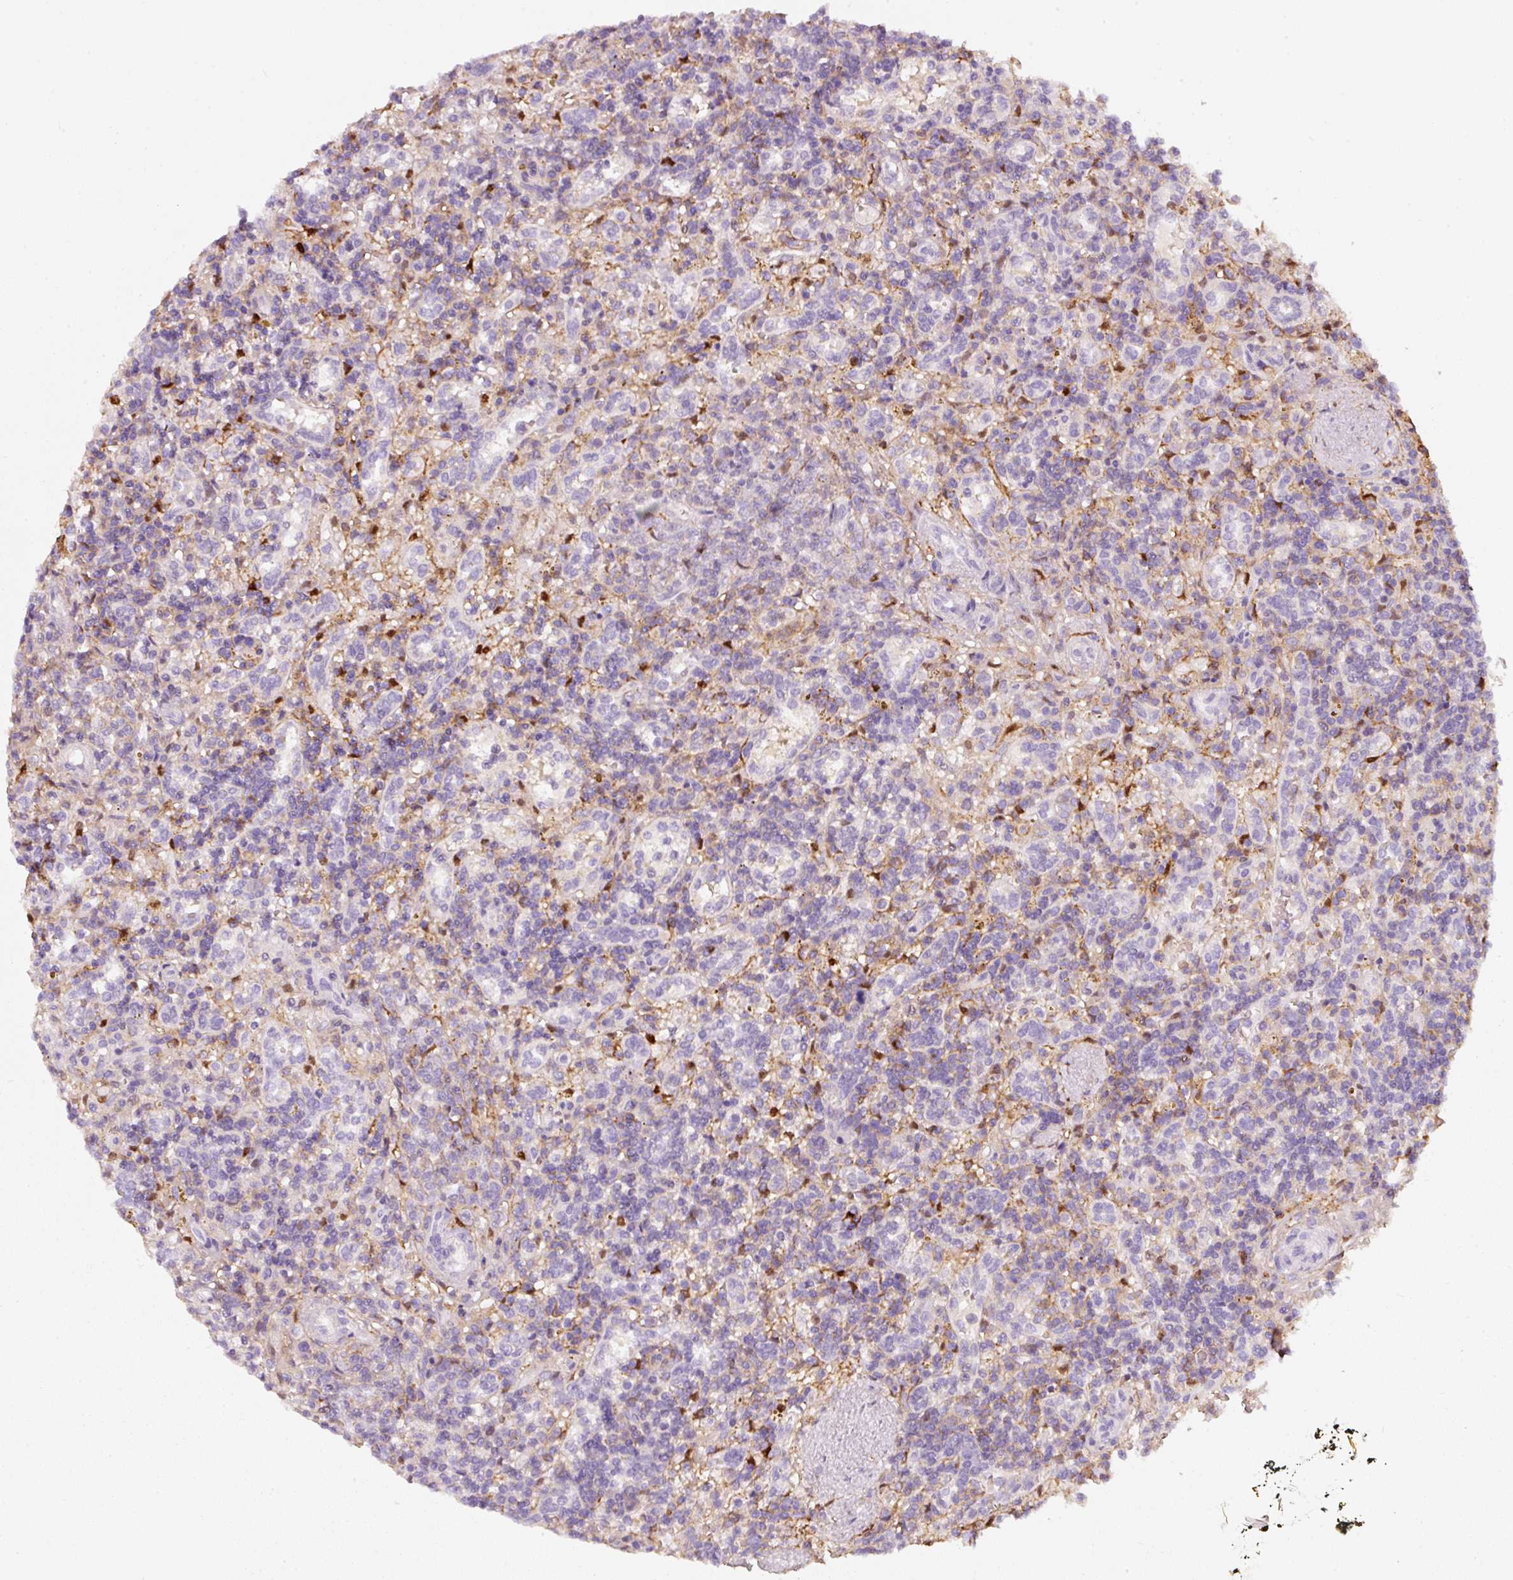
{"staining": {"intensity": "negative", "quantity": "none", "location": "none"}, "tissue": "lymphoma", "cell_type": "Tumor cells", "image_type": "cancer", "snomed": [{"axis": "morphology", "description": "Malignant lymphoma, non-Hodgkin's type, Low grade"}, {"axis": "topography", "description": "Spleen"}], "caption": "Tumor cells are negative for protein expression in human malignant lymphoma, non-Hodgkin's type (low-grade).", "gene": "IQGAP2", "patient": {"sex": "male", "age": 67}}